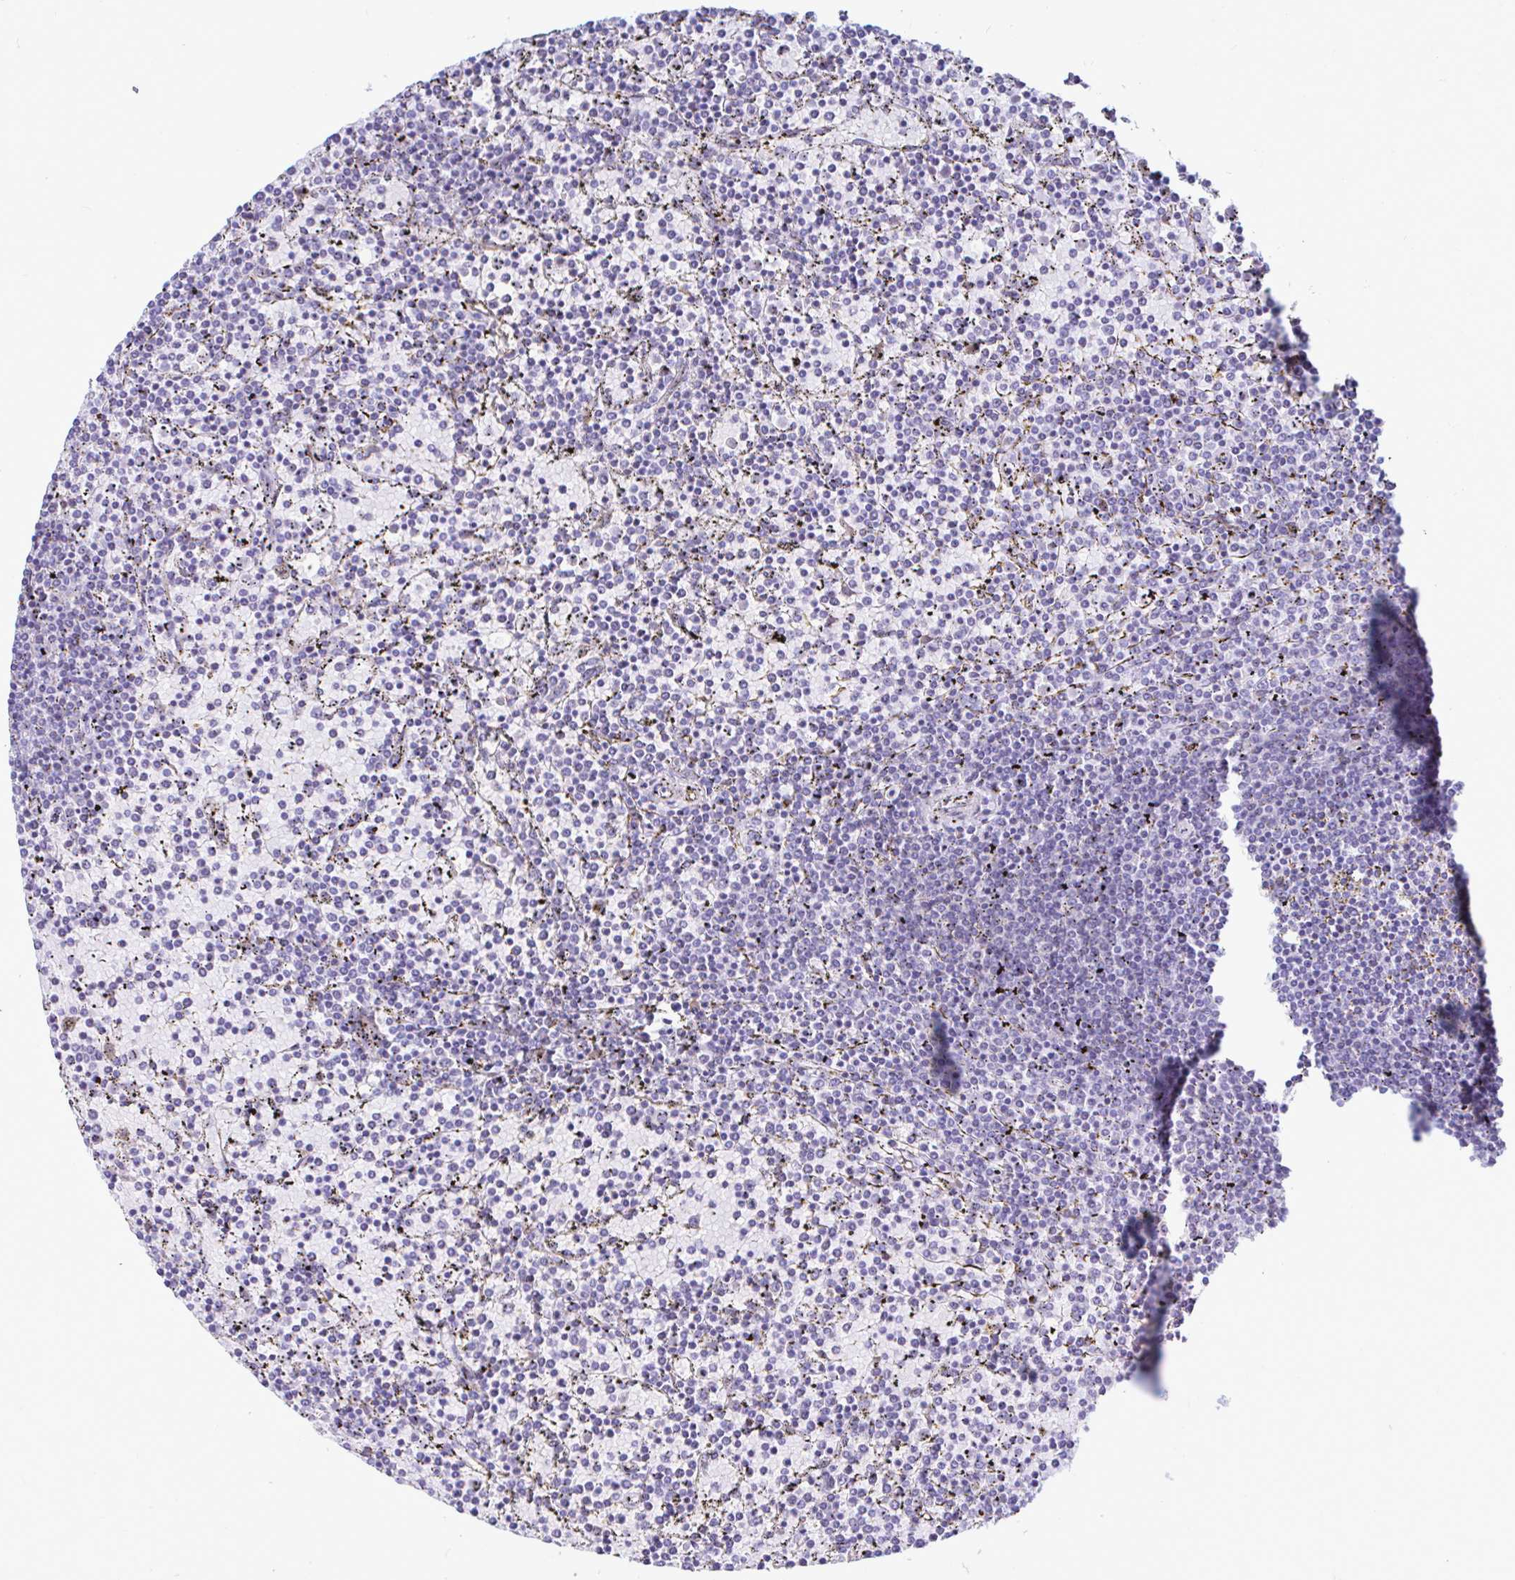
{"staining": {"intensity": "negative", "quantity": "none", "location": "none"}, "tissue": "lymphoma", "cell_type": "Tumor cells", "image_type": "cancer", "snomed": [{"axis": "morphology", "description": "Malignant lymphoma, non-Hodgkin's type, Low grade"}, {"axis": "topography", "description": "Spleen"}], "caption": "The histopathology image displays no staining of tumor cells in lymphoma. The staining is performed using DAB (3,3'-diaminobenzidine) brown chromogen with nuclei counter-stained in using hematoxylin.", "gene": "NBPF3", "patient": {"sex": "female", "age": 77}}